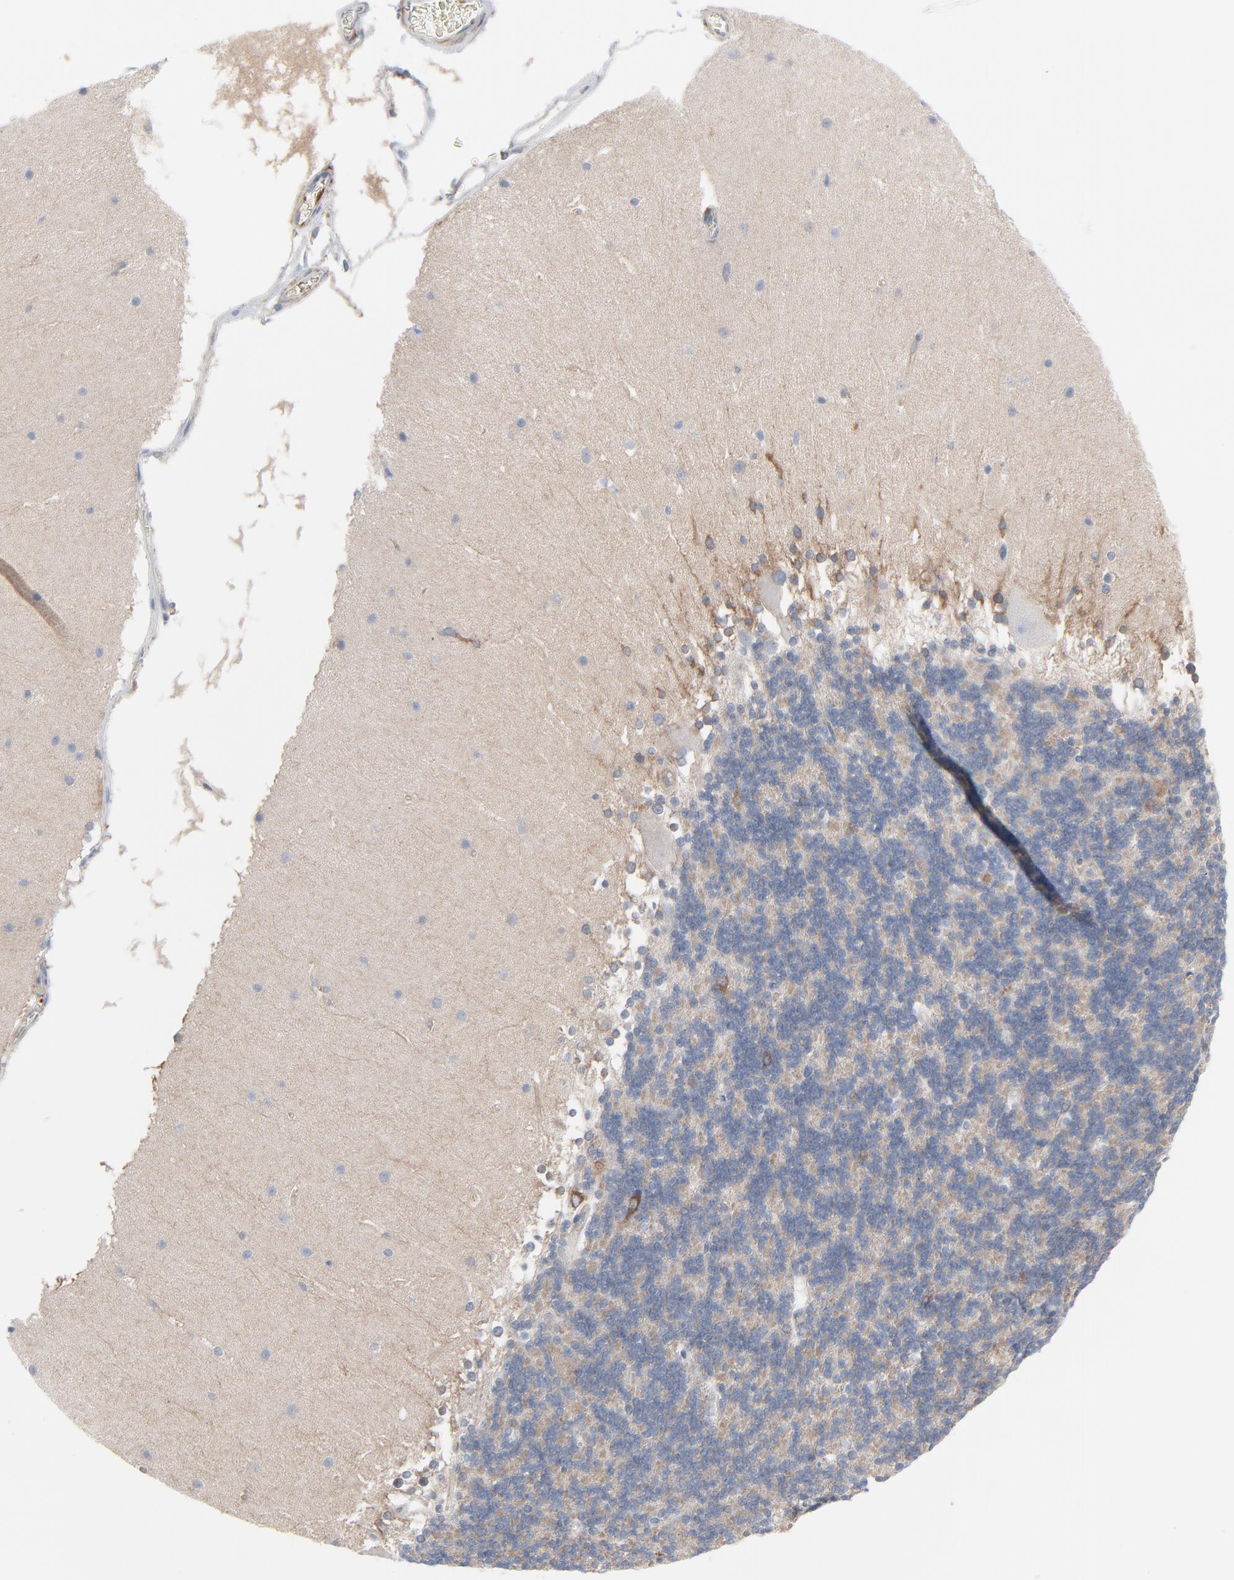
{"staining": {"intensity": "moderate", "quantity": "<25%", "location": "cytoplasmic/membranous"}, "tissue": "cerebellum", "cell_type": "Cells in granular layer", "image_type": "normal", "snomed": [{"axis": "morphology", "description": "Normal tissue, NOS"}, {"axis": "topography", "description": "Cerebellum"}], "caption": "Immunohistochemistry of normal cerebellum exhibits low levels of moderate cytoplasmic/membranous expression in approximately <25% of cells in granular layer.", "gene": "OPTN", "patient": {"sex": "female", "age": 19}}